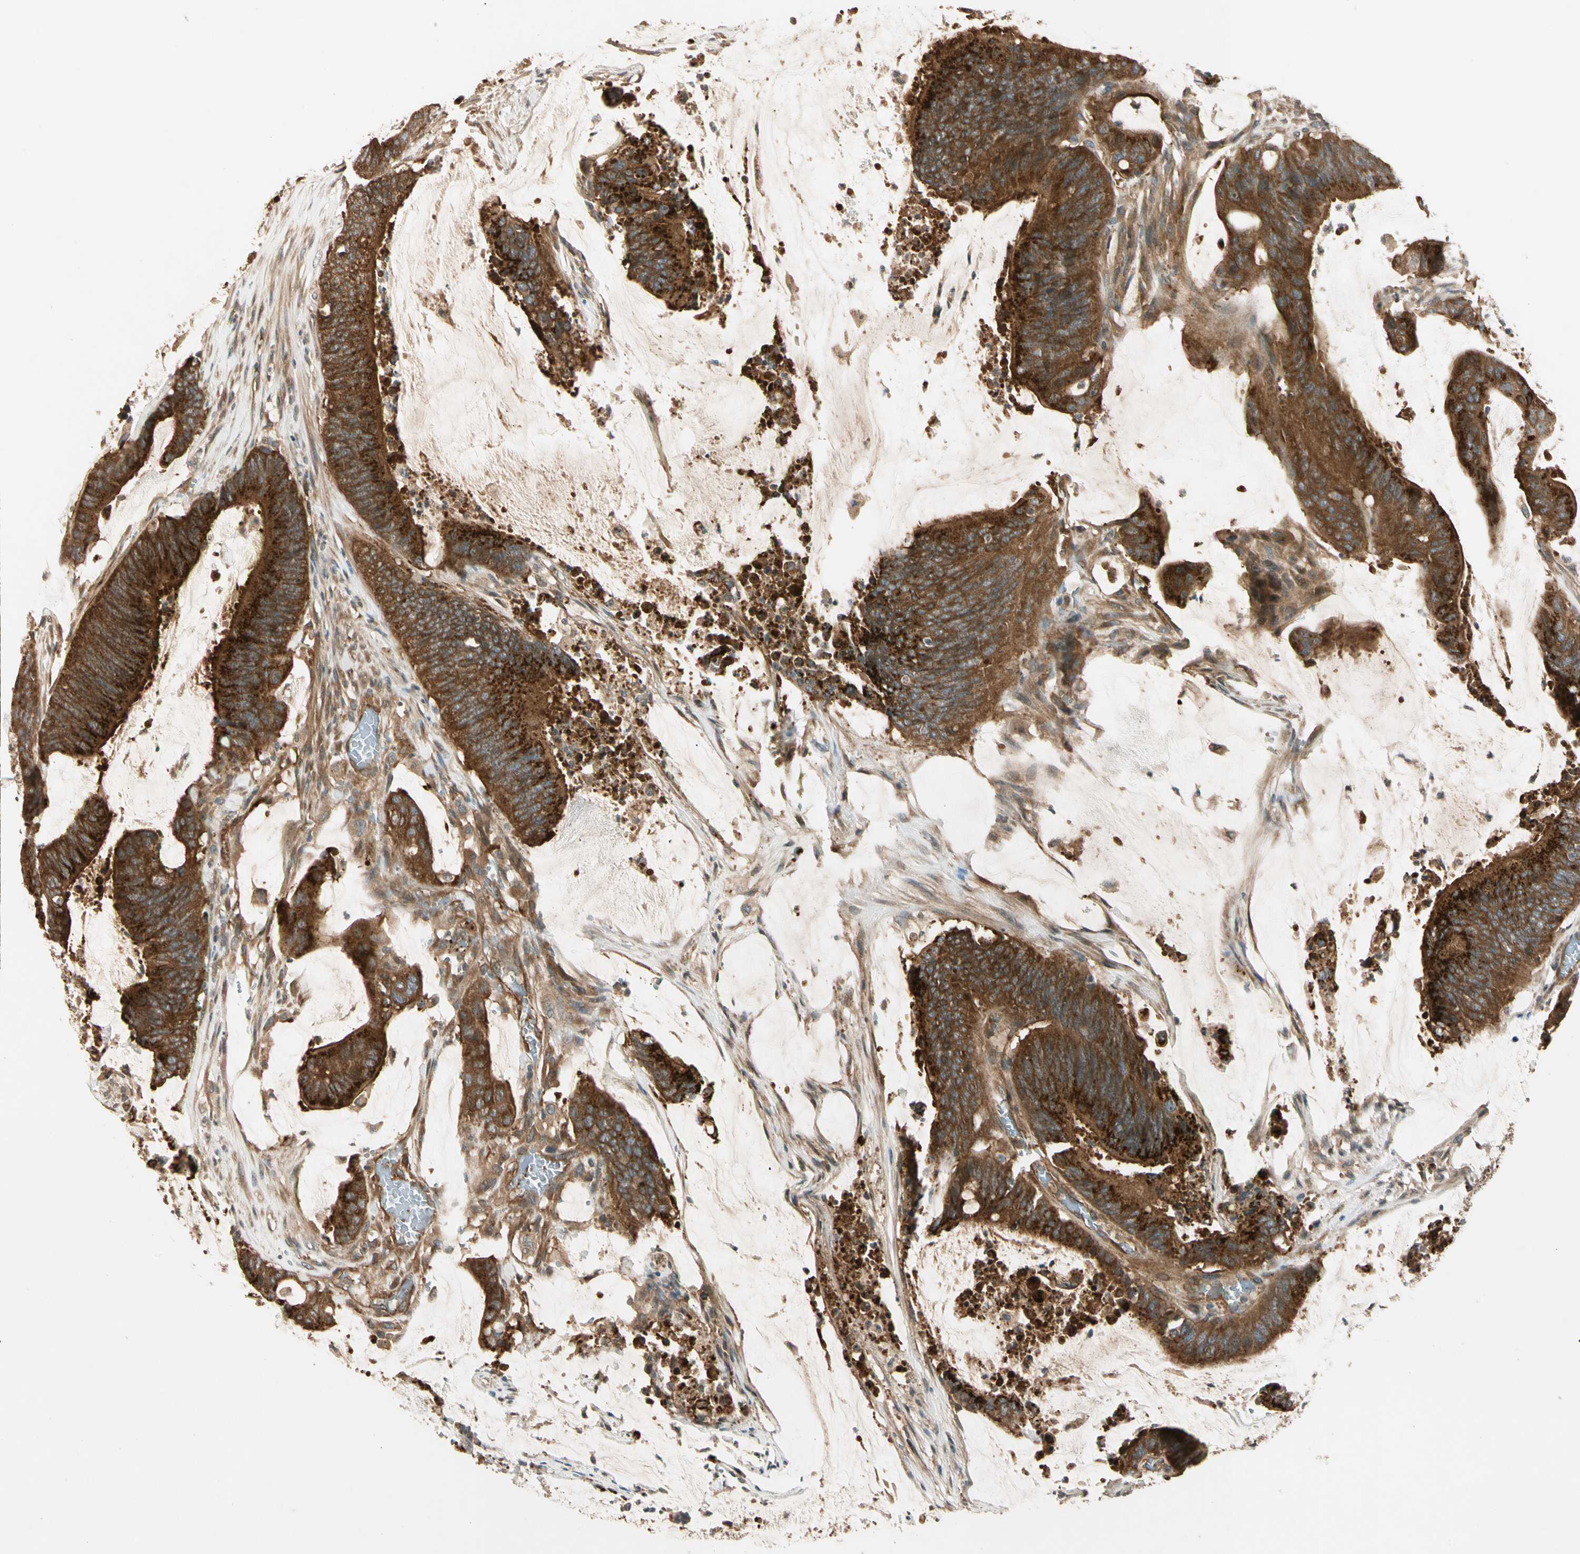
{"staining": {"intensity": "moderate", "quantity": ">75%", "location": "cytoplasmic/membranous"}, "tissue": "colorectal cancer", "cell_type": "Tumor cells", "image_type": "cancer", "snomed": [{"axis": "morphology", "description": "Adenocarcinoma, NOS"}, {"axis": "topography", "description": "Rectum"}], "caption": "Protein staining of colorectal cancer (adenocarcinoma) tissue reveals moderate cytoplasmic/membranous expression in about >75% of tumor cells.", "gene": "ROCK2", "patient": {"sex": "female", "age": 66}}